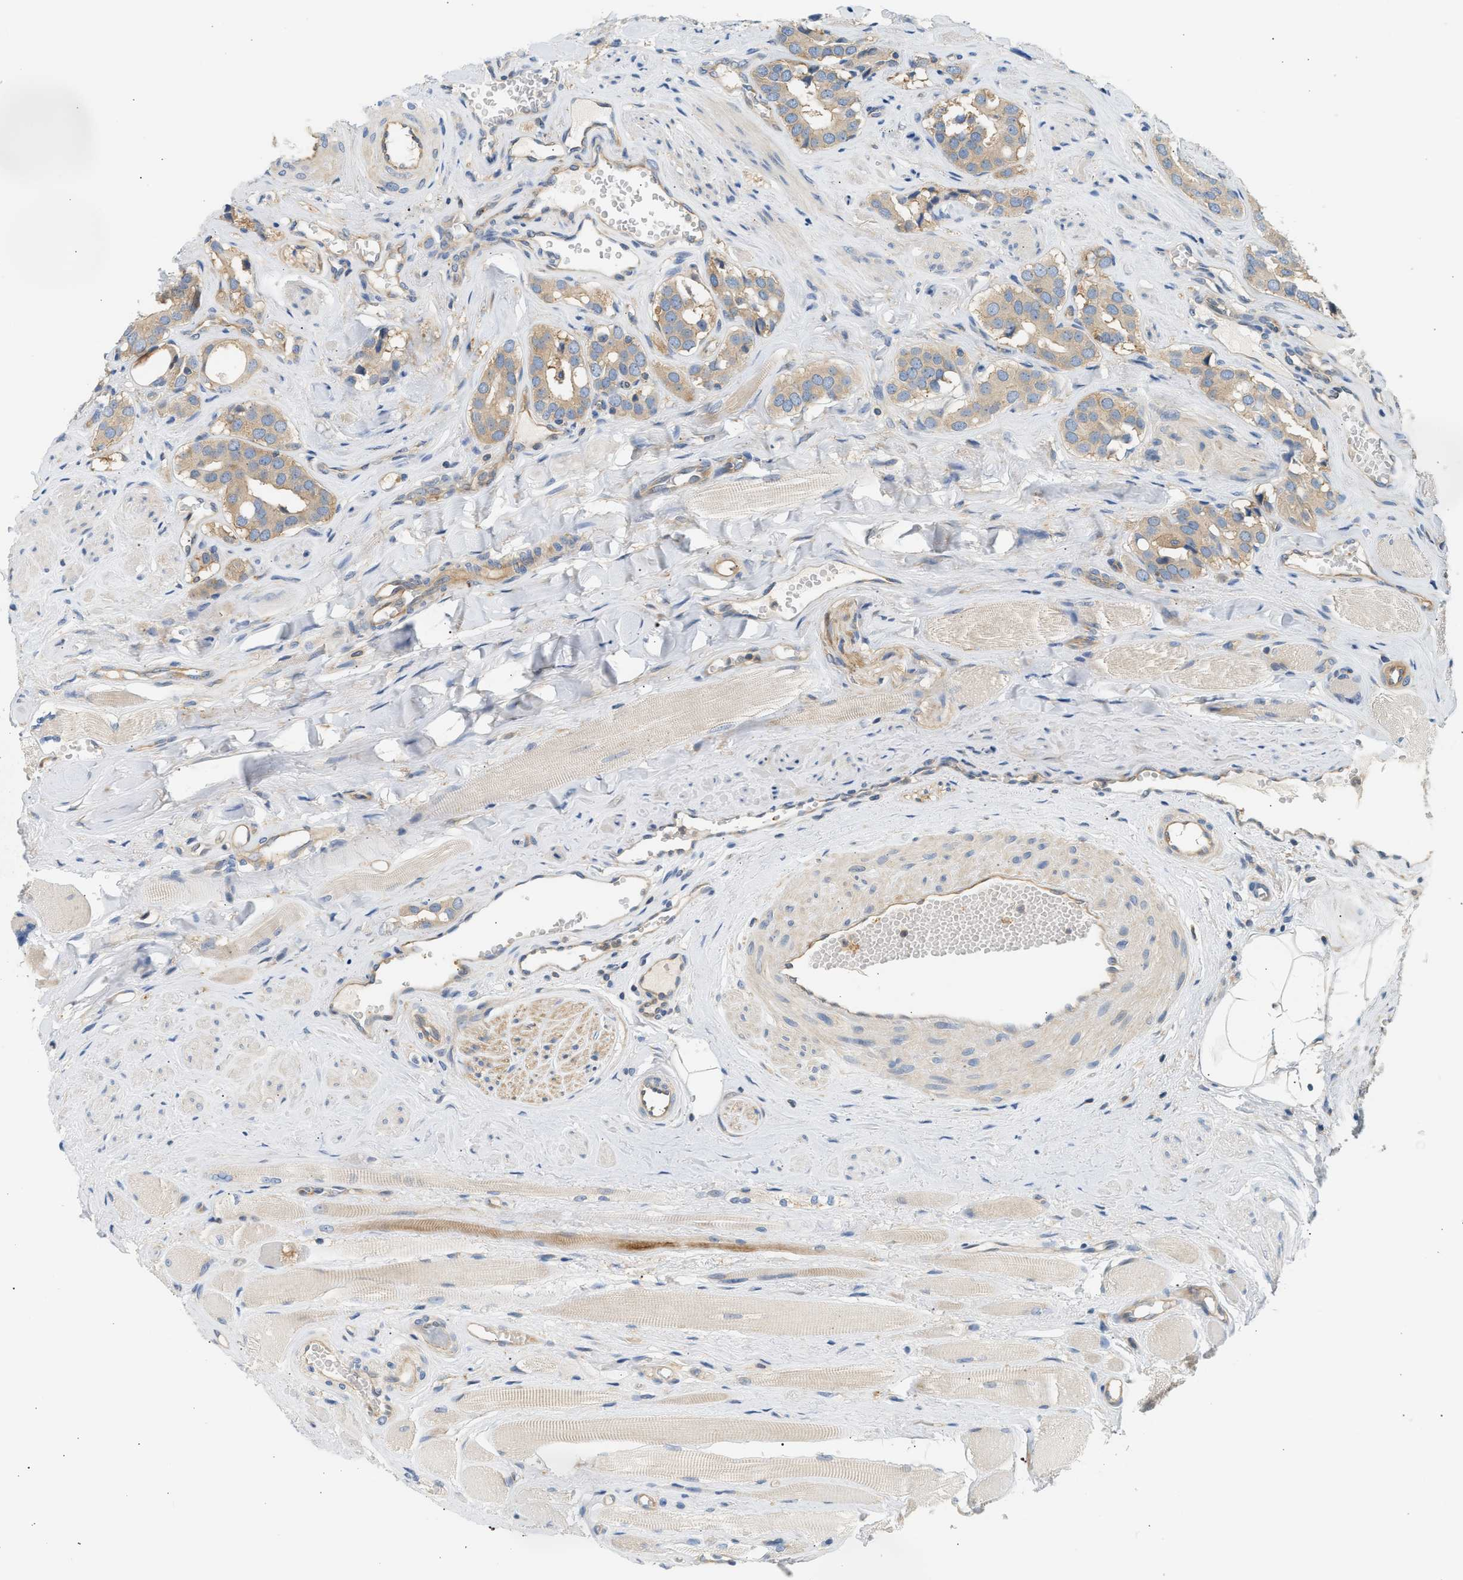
{"staining": {"intensity": "weak", "quantity": "25%-75%", "location": "cytoplasmic/membranous"}, "tissue": "prostate cancer", "cell_type": "Tumor cells", "image_type": "cancer", "snomed": [{"axis": "morphology", "description": "Adenocarcinoma, High grade"}, {"axis": "topography", "description": "Prostate"}], "caption": "Protein expression analysis of human prostate cancer reveals weak cytoplasmic/membranous positivity in about 25%-75% of tumor cells. The staining is performed using DAB brown chromogen to label protein expression. The nuclei are counter-stained blue using hematoxylin.", "gene": "PAFAH1B1", "patient": {"sex": "male", "age": 52}}